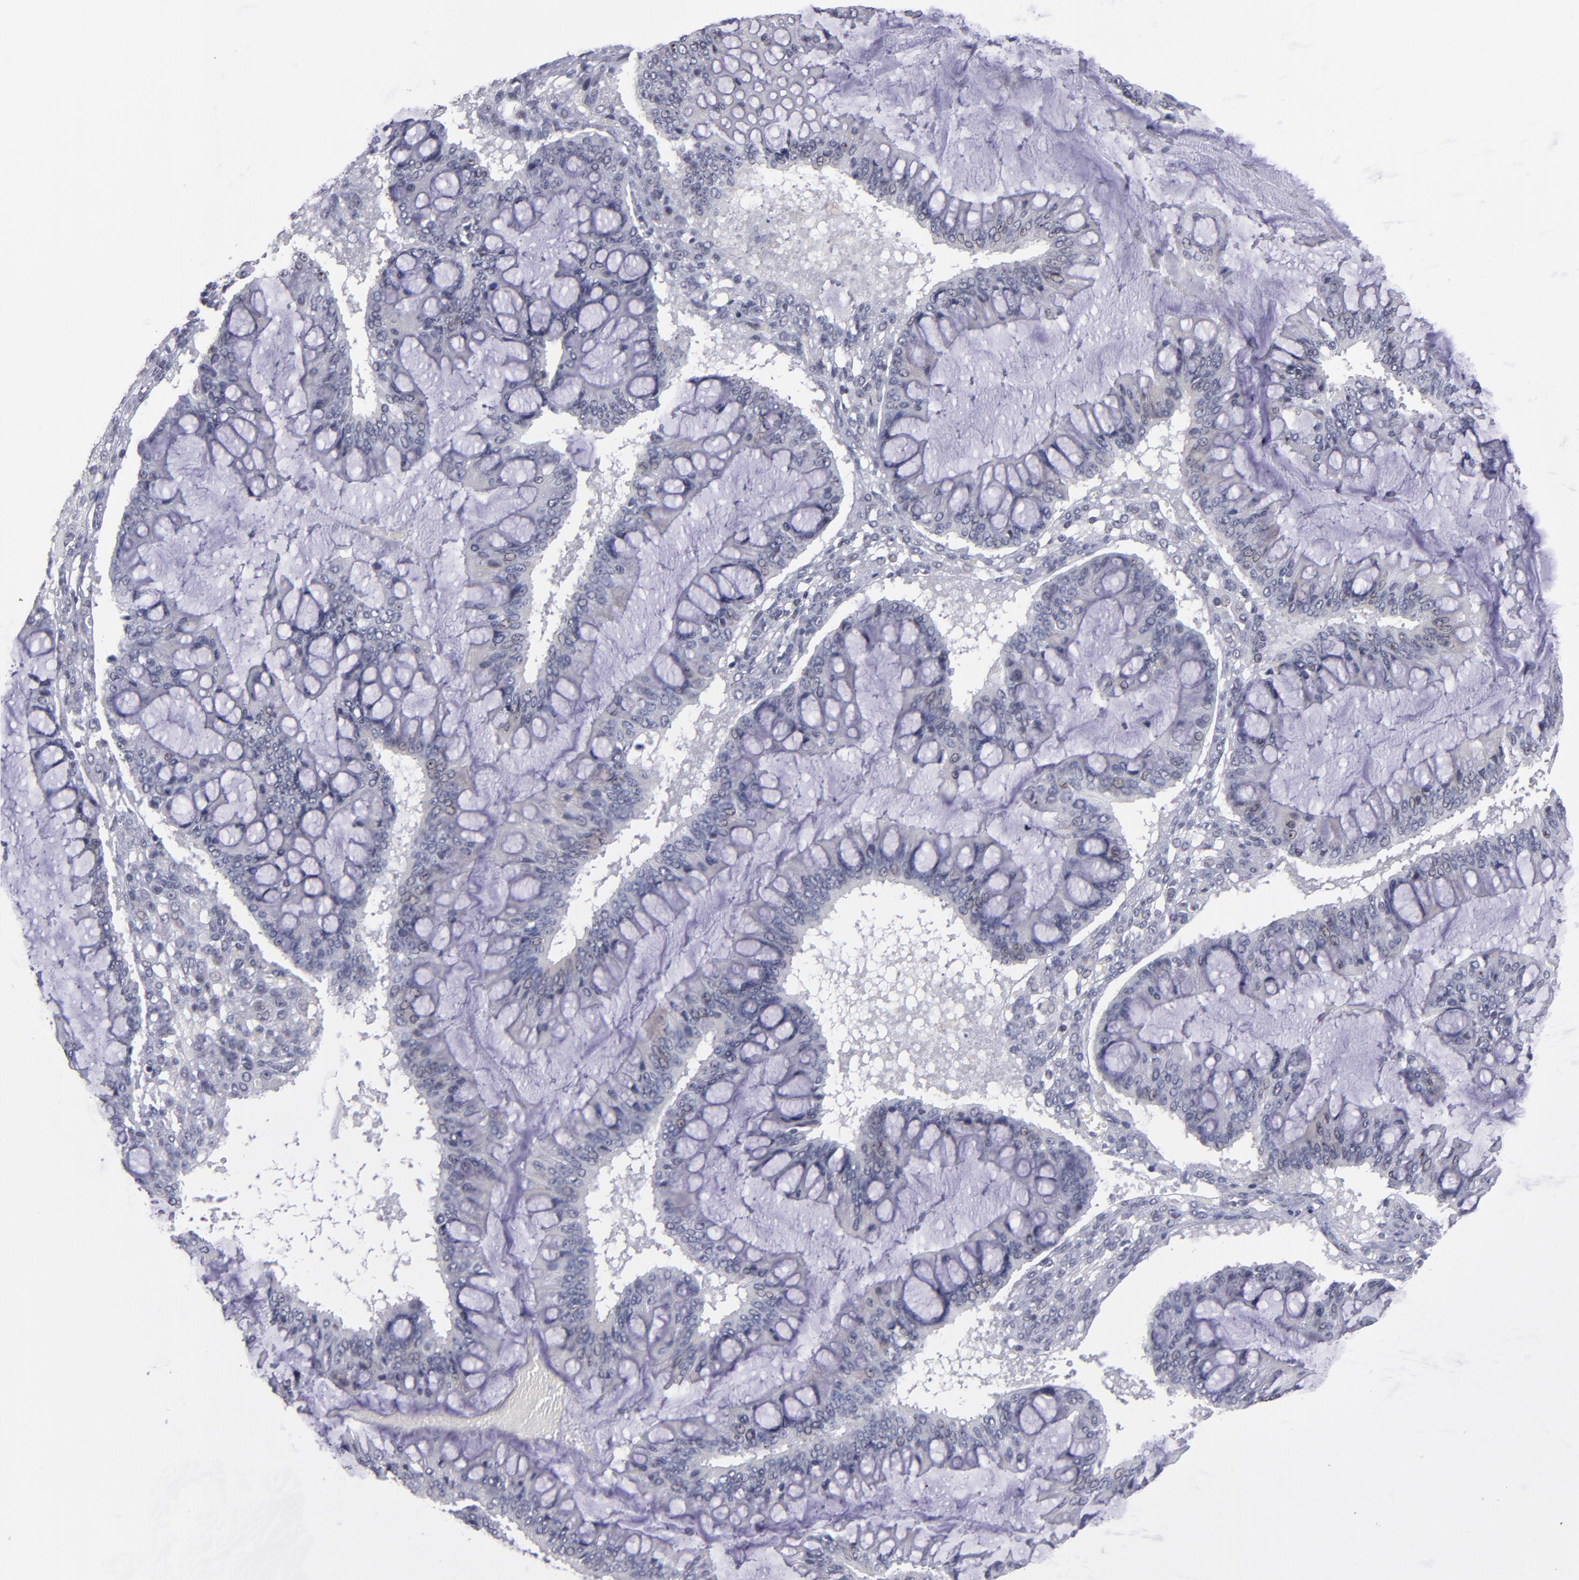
{"staining": {"intensity": "negative", "quantity": "none", "location": "none"}, "tissue": "ovarian cancer", "cell_type": "Tumor cells", "image_type": "cancer", "snomed": [{"axis": "morphology", "description": "Cystadenocarcinoma, mucinous, NOS"}, {"axis": "topography", "description": "Ovary"}], "caption": "There is no significant positivity in tumor cells of ovarian cancer (mucinous cystadenocarcinoma). The staining is performed using DAB brown chromogen with nuclei counter-stained in using hematoxylin.", "gene": "OTUB2", "patient": {"sex": "female", "age": 73}}